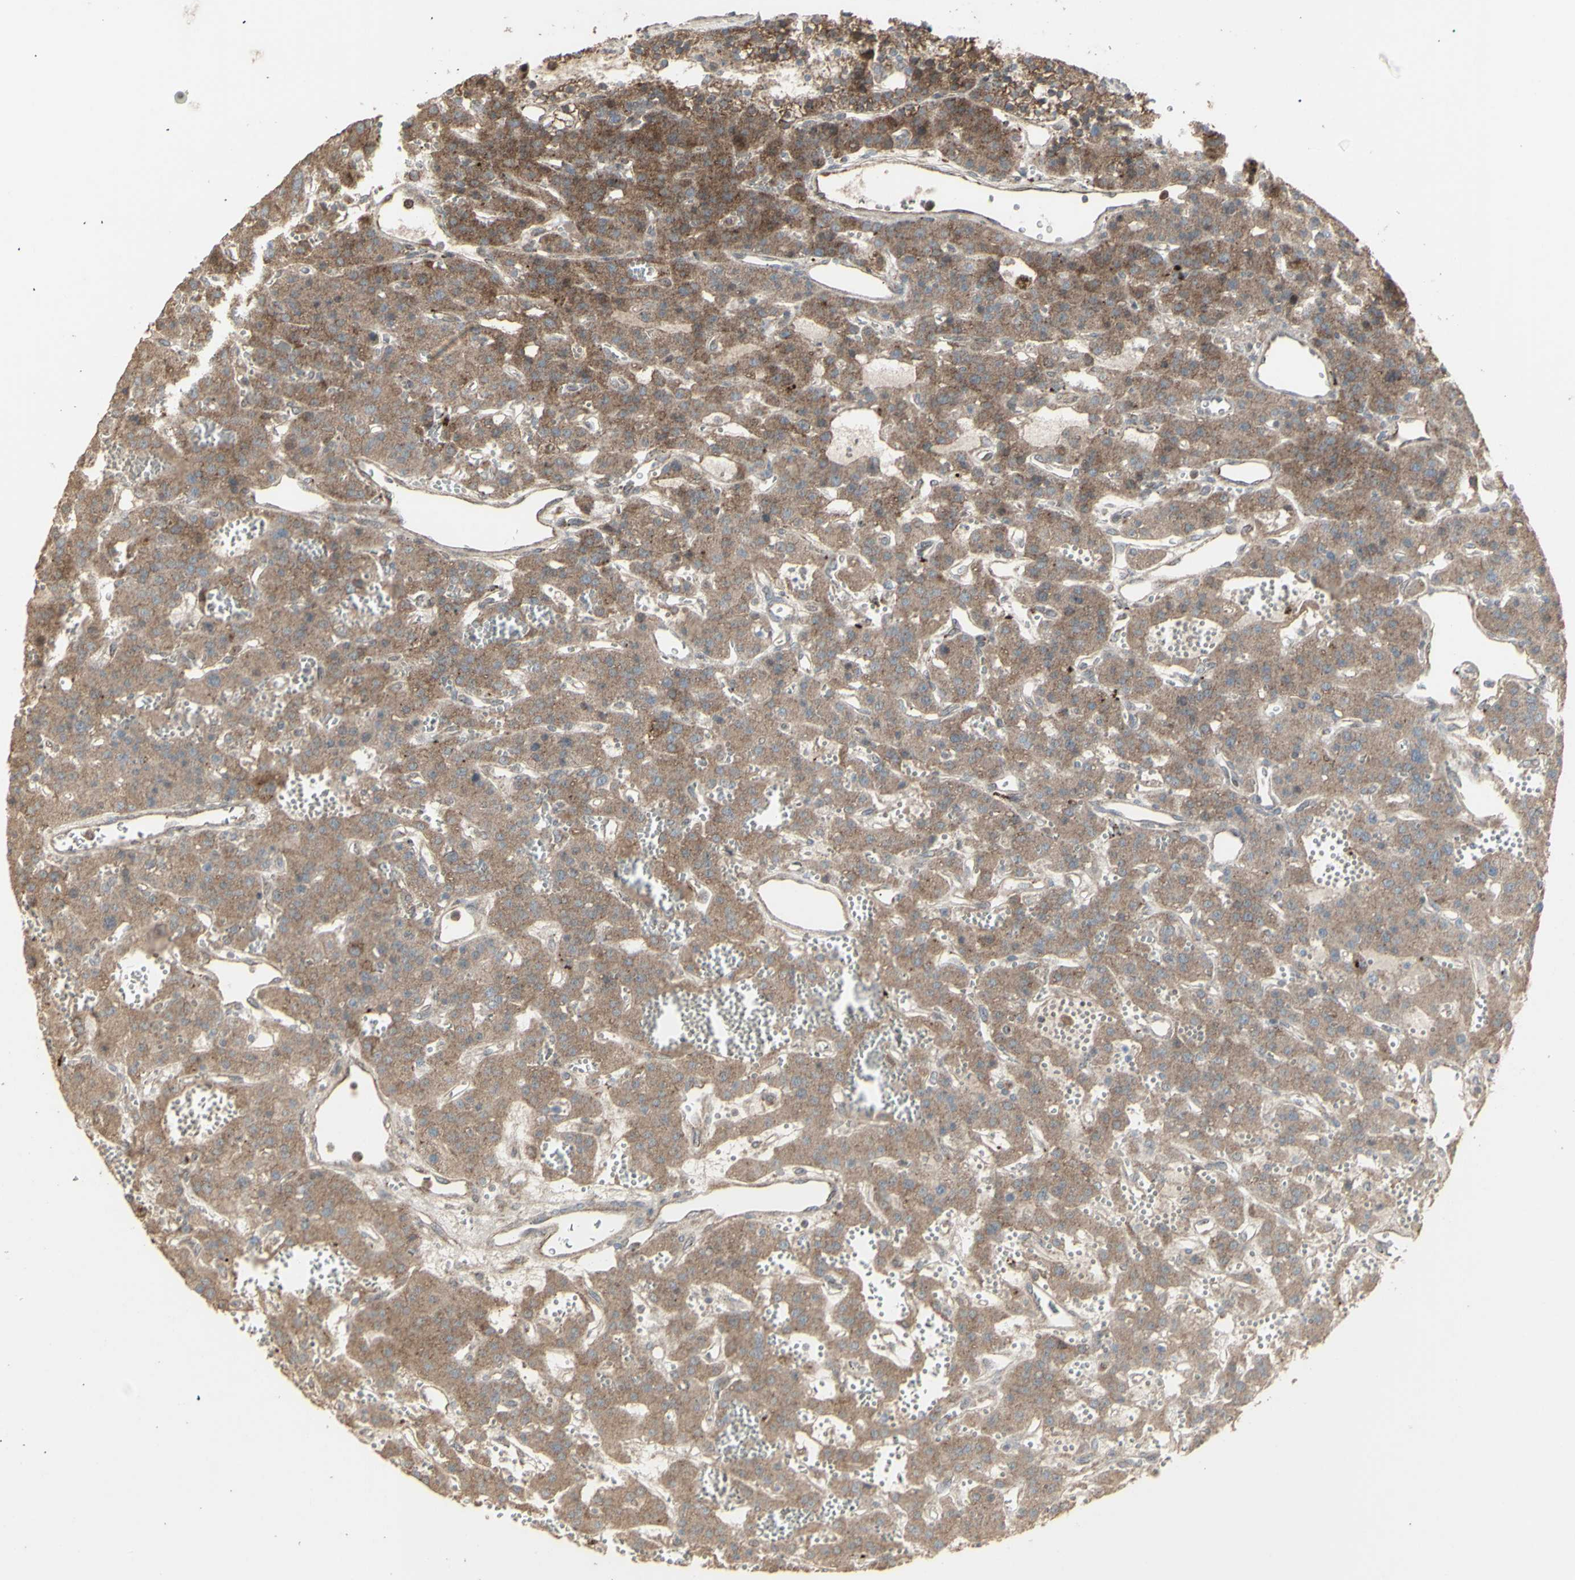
{"staining": {"intensity": "moderate", "quantity": ">75%", "location": "cytoplasmic/membranous"}, "tissue": "parathyroid gland", "cell_type": "Glandular cells", "image_type": "normal", "snomed": [{"axis": "morphology", "description": "Normal tissue, NOS"}, {"axis": "morphology", "description": "Adenoma, NOS"}, {"axis": "topography", "description": "Parathyroid gland"}], "caption": "High-power microscopy captured an immunohistochemistry micrograph of unremarkable parathyroid gland, revealing moderate cytoplasmic/membranous expression in approximately >75% of glandular cells. The protein is shown in brown color, while the nuclei are stained blue.", "gene": "RNASEL", "patient": {"sex": "female", "age": 81}}